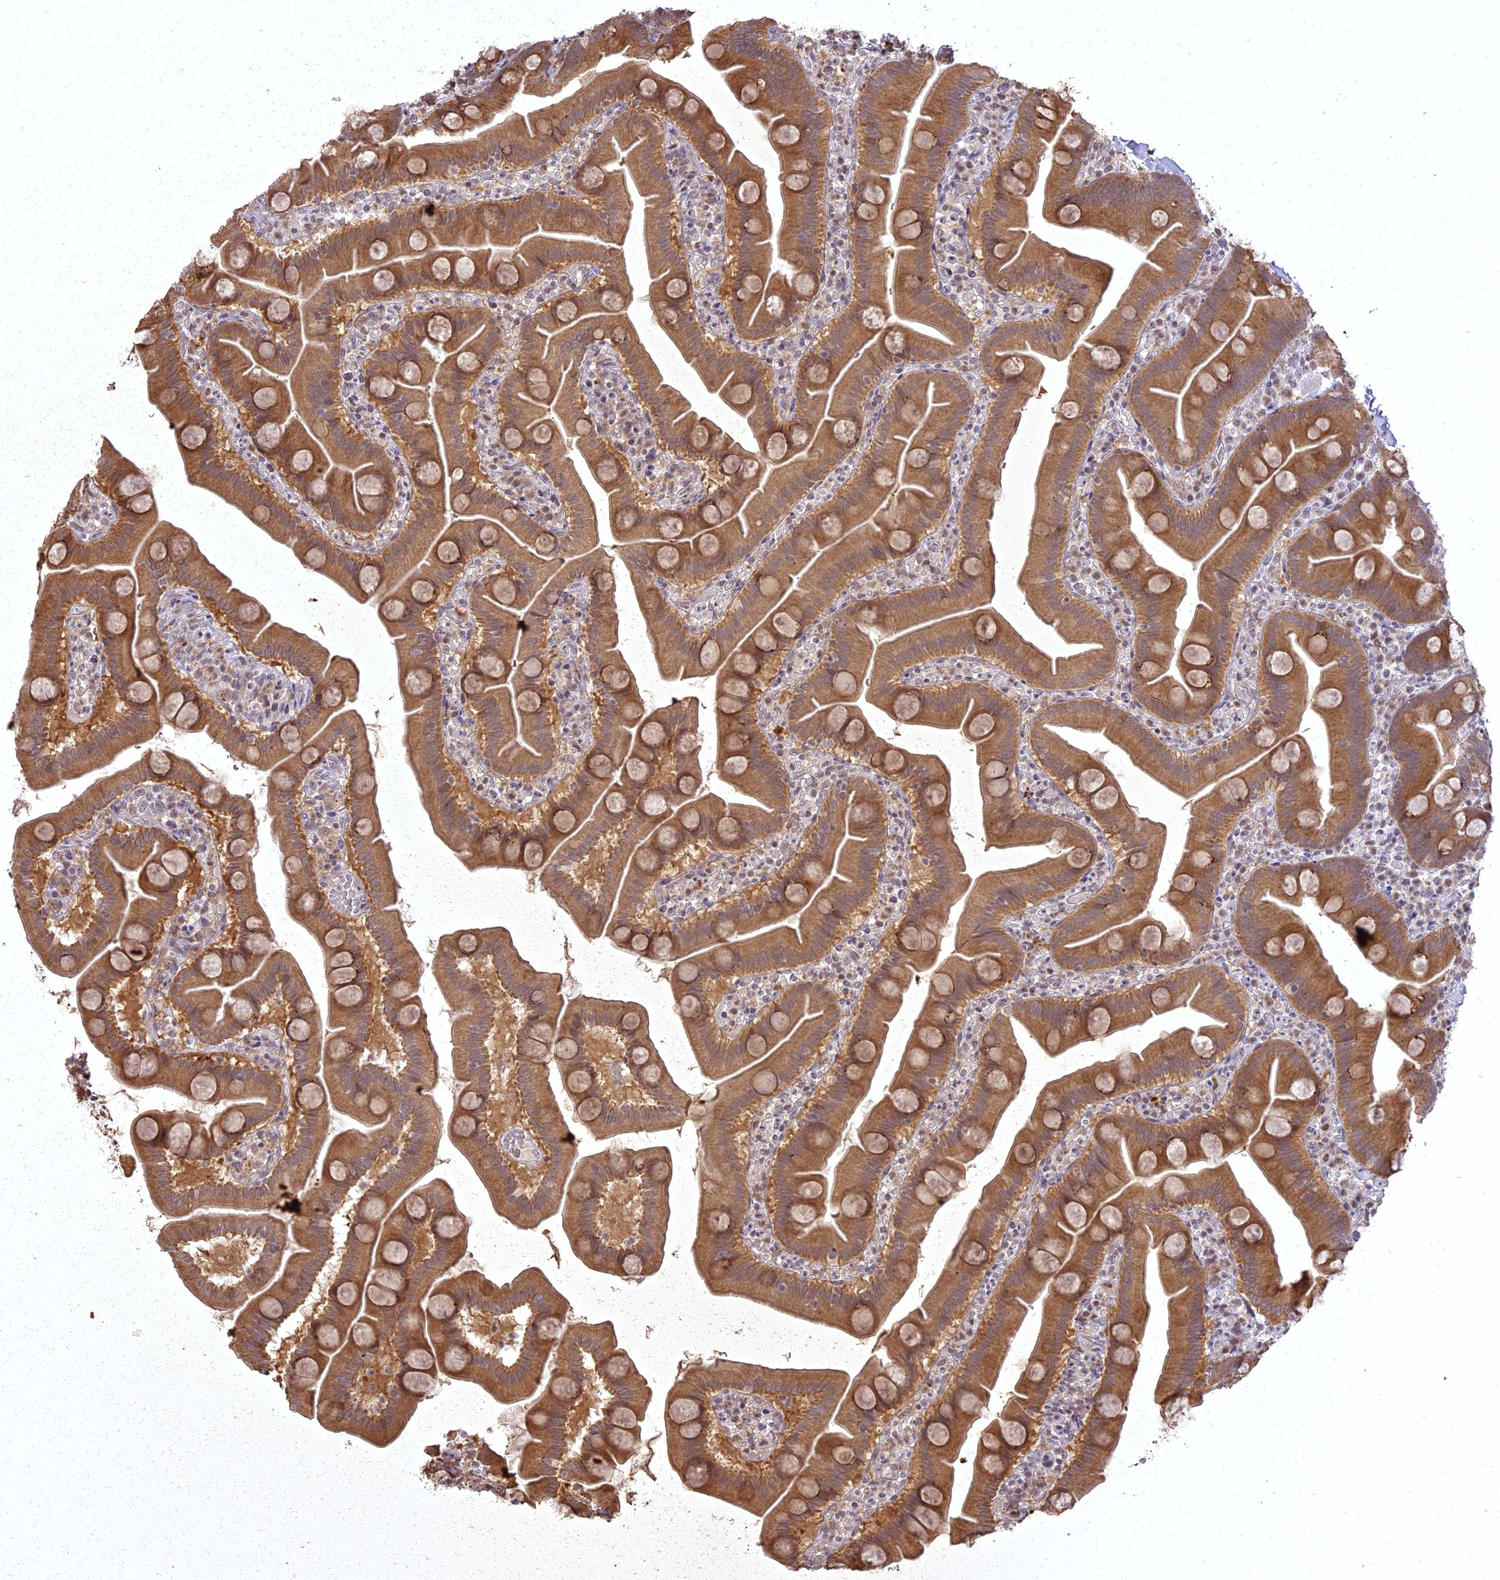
{"staining": {"intensity": "moderate", "quantity": ">75%", "location": "cytoplasmic/membranous"}, "tissue": "small intestine", "cell_type": "Glandular cells", "image_type": "normal", "snomed": [{"axis": "morphology", "description": "Normal tissue, NOS"}, {"axis": "topography", "description": "Small intestine"}], "caption": "Immunohistochemistry histopathology image of benign human small intestine stained for a protein (brown), which shows medium levels of moderate cytoplasmic/membranous expression in about >75% of glandular cells.", "gene": "ING5", "patient": {"sex": "female", "age": 68}}